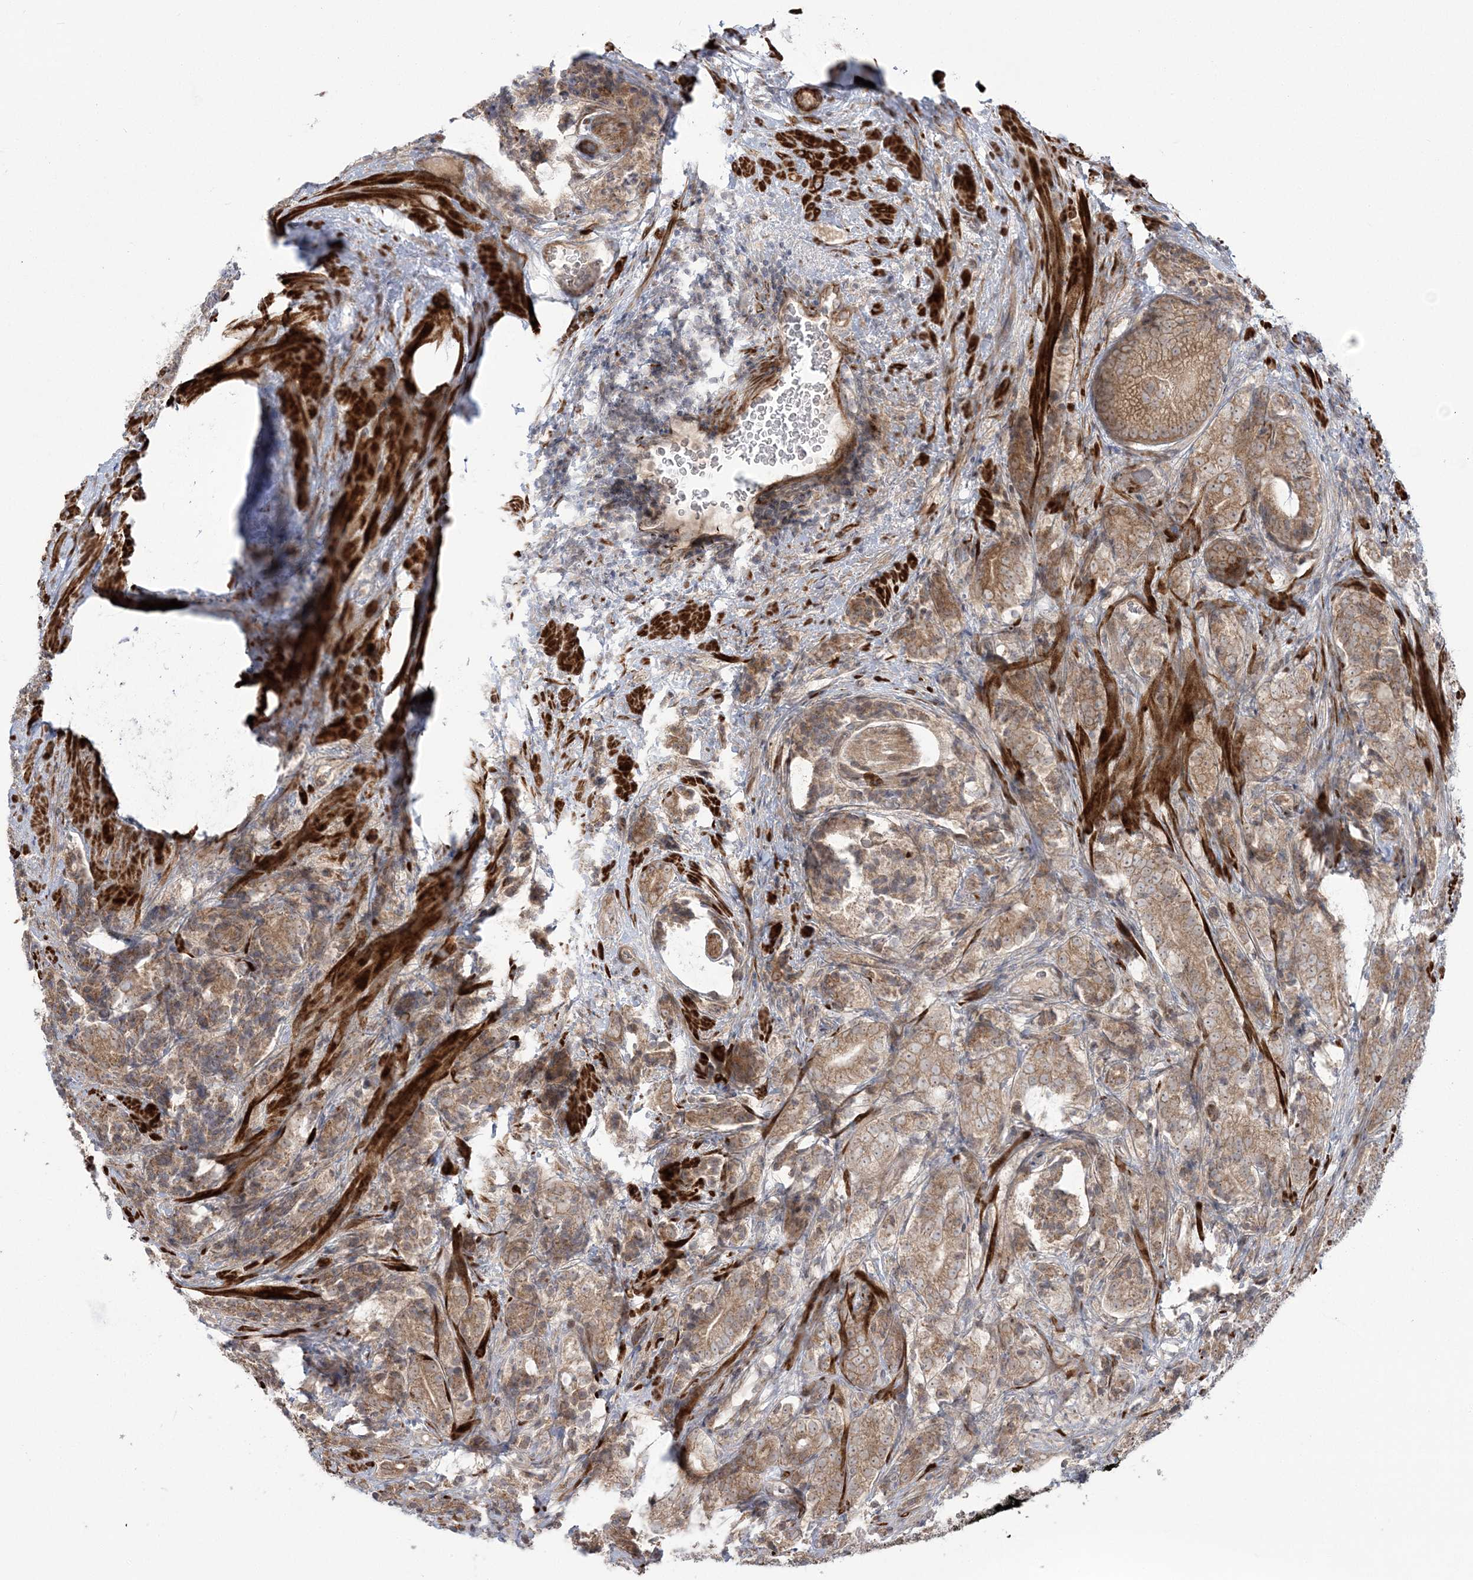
{"staining": {"intensity": "moderate", "quantity": ">75%", "location": "cytoplasmic/membranous"}, "tissue": "prostate cancer", "cell_type": "Tumor cells", "image_type": "cancer", "snomed": [{"axis": "morphology", "description": "Adenocarcinoma, High grade"}, {"axis": "topography", "description": "Prostate"}], "caption": "A brown stain shows moderate cytoplasmic/membranous expression of a protein in prostate cancer tumor cells.", "gene": "NUDT9", "patient": {"sex": "male", "age": 57}}